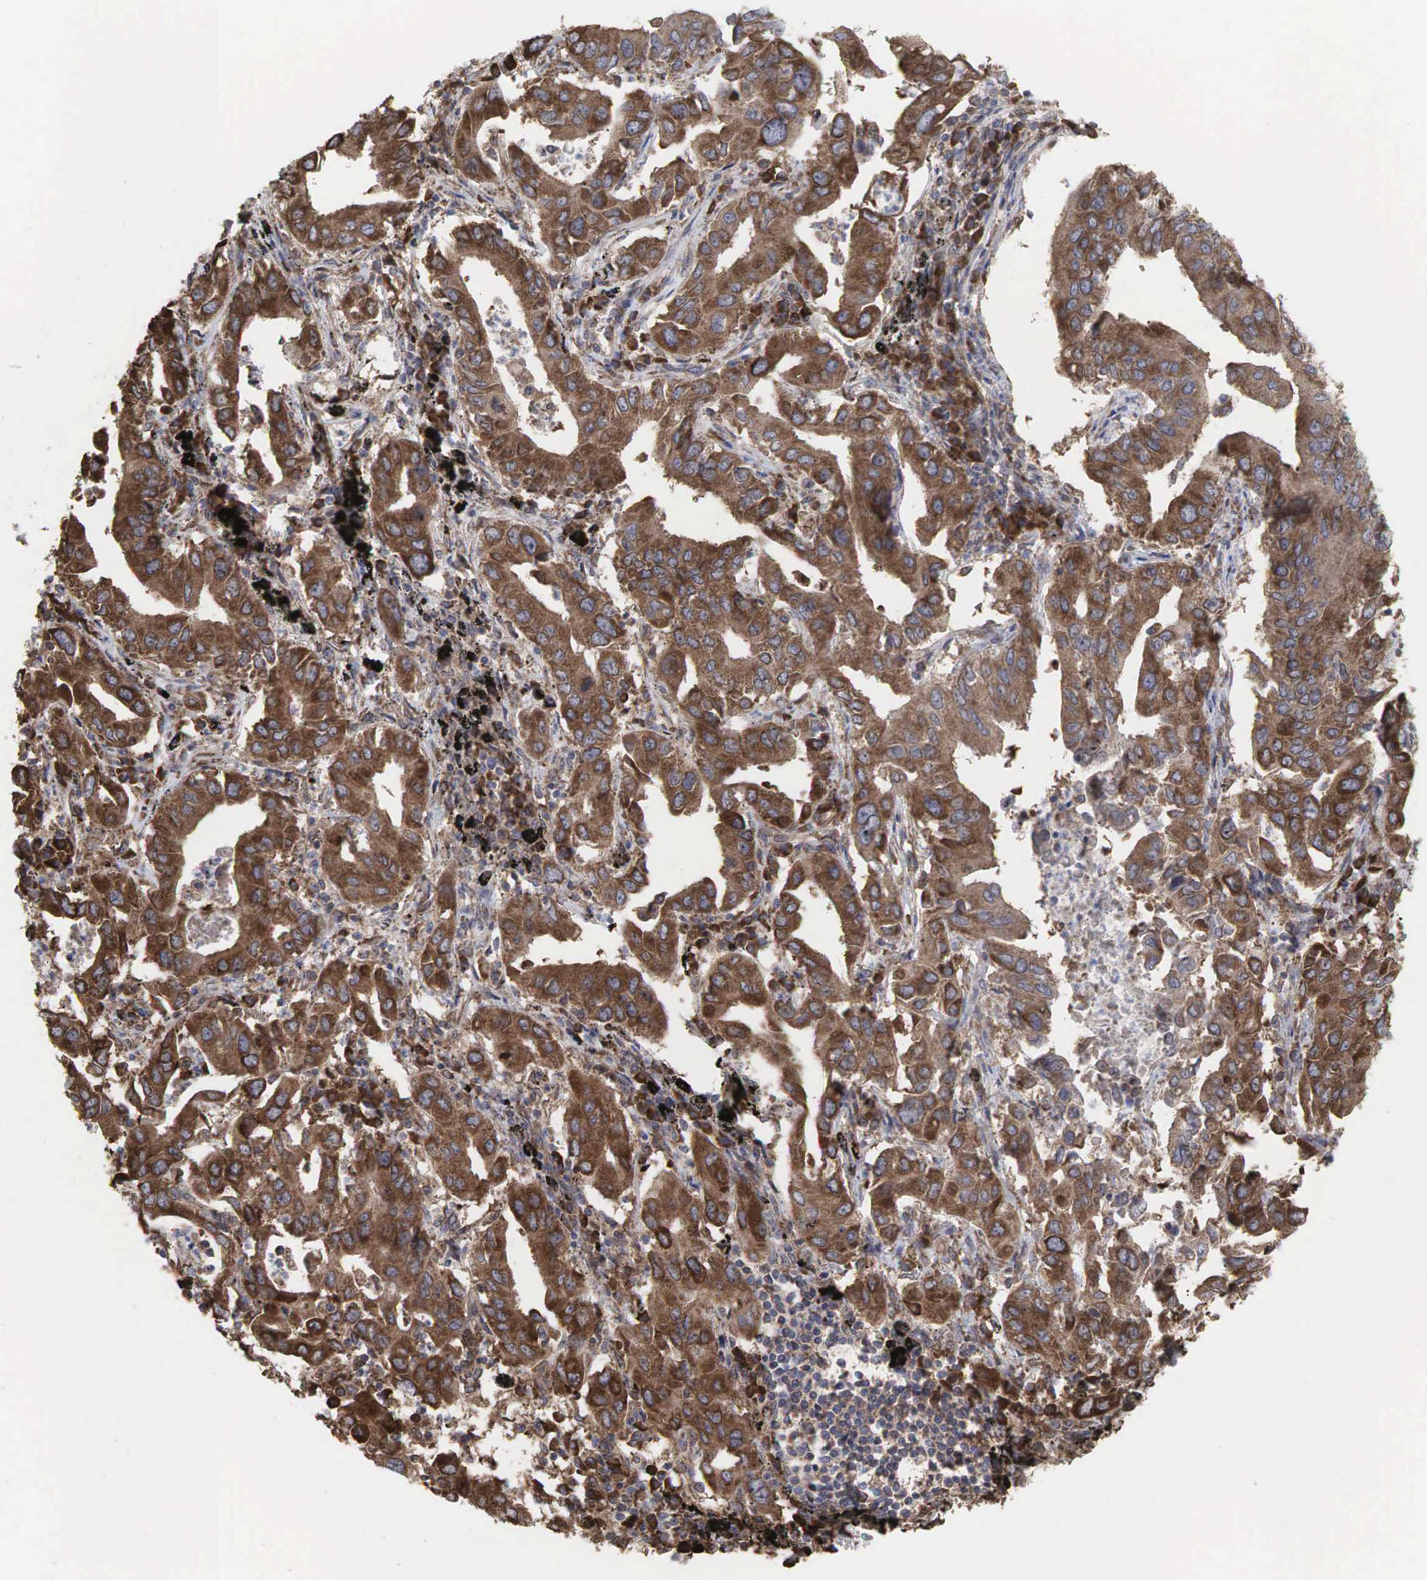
{"staining": {"intensity": "moderate", "quantity": ">75%", "location": "cytoplasmic/membranous"}, "tissue": "lung cancer", "cell_type": "Tumor cells", "image_type": "cancer", "snomed": [{"axis": "morphology", "description": "Adenocarcinoma, NOS"}, {"axis": "topography", "description": "Lung"}], "caption": "Immunohistochemical staining of lung cancer (adenocarcinoma) demonstrates moderate cytoplasmic/membranous protein expression in about >75% of tumor cells.", "gene": "PABPC5", "patient": {"sex": "male", "age": 48}}